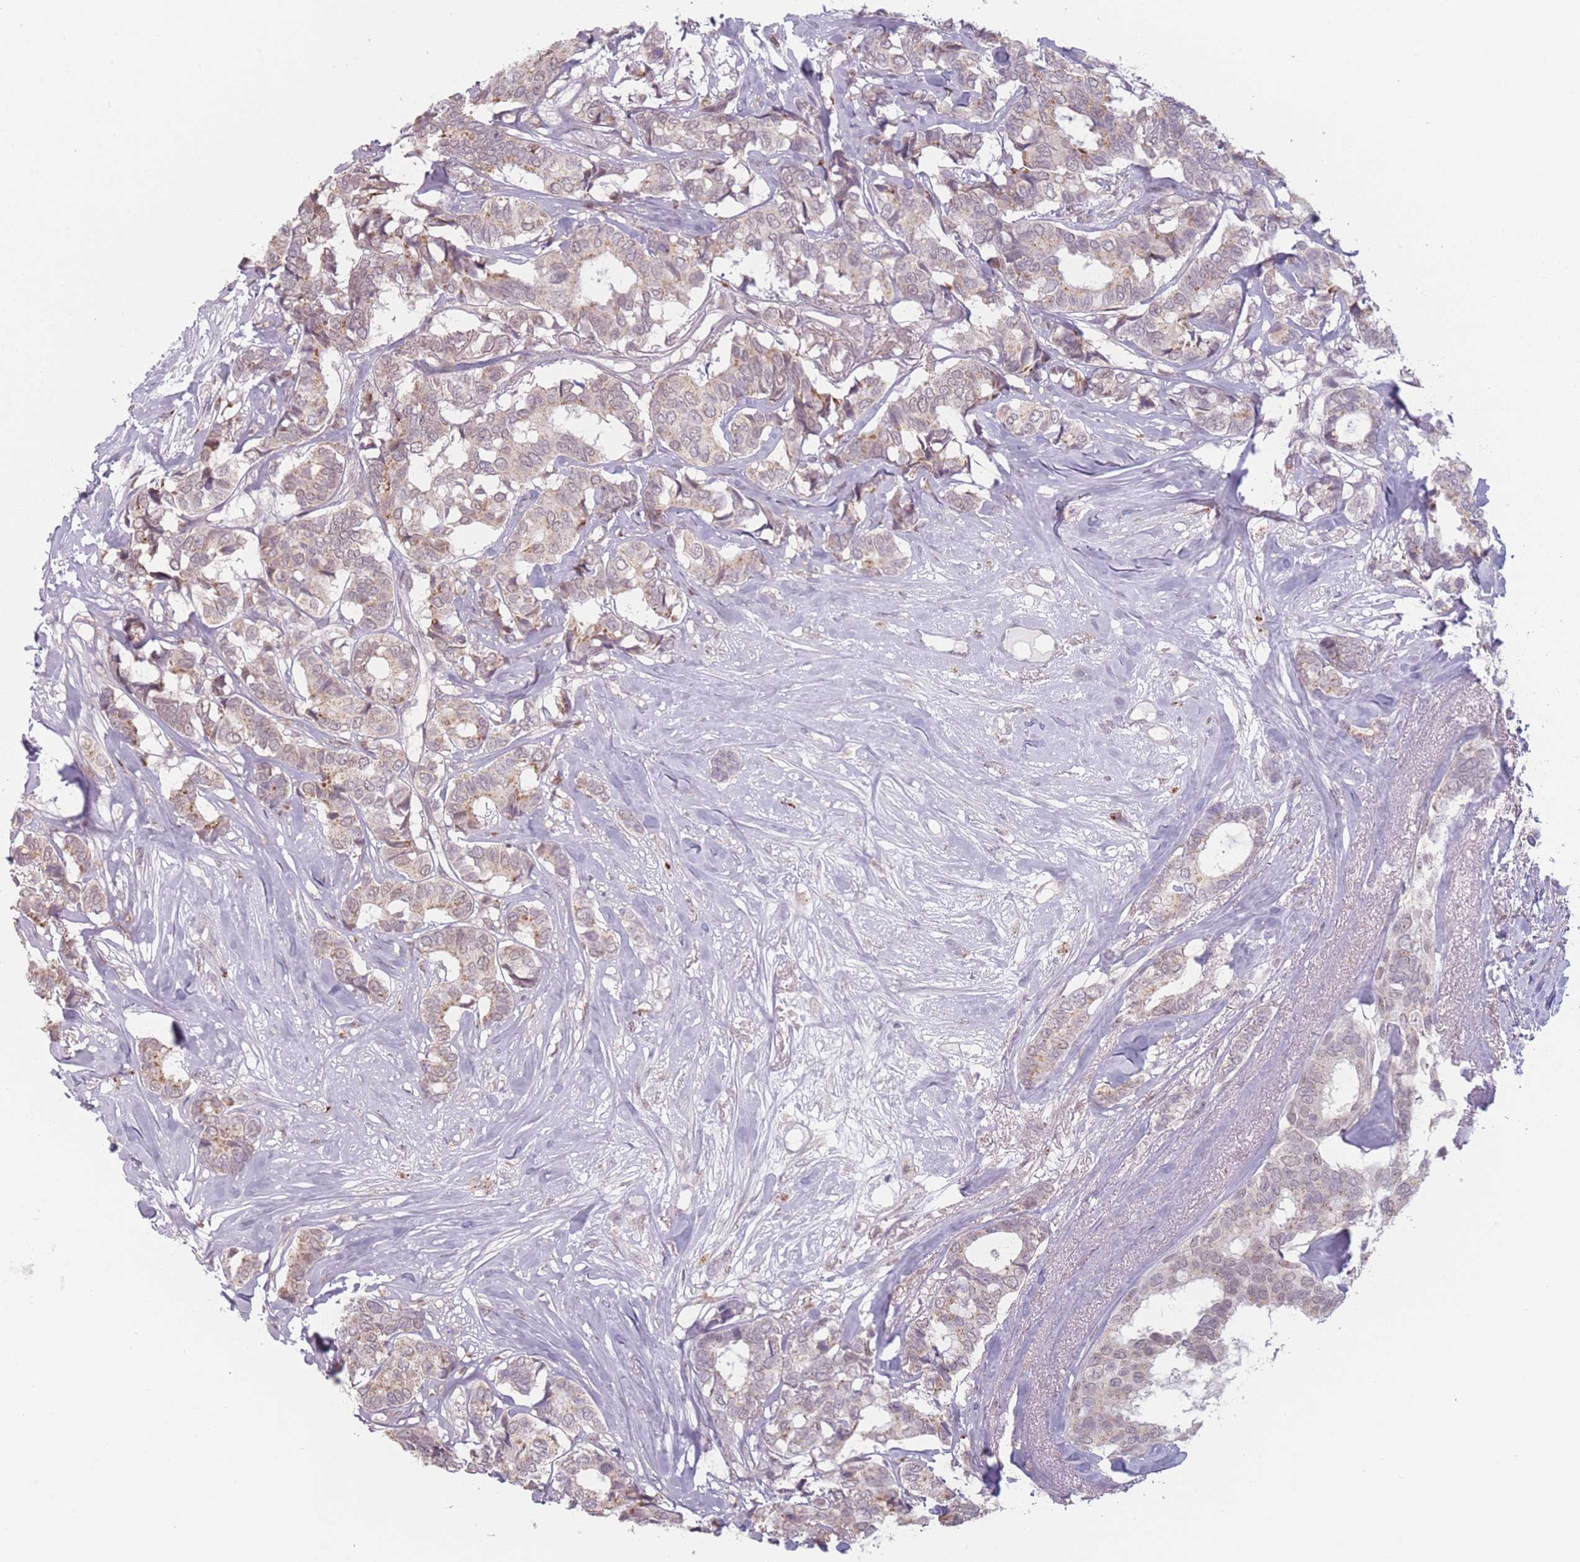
{"staining": {"intensity": "weak", "quantity": "25%-75%", "location": "cytoplasmic/membranous,nuclear"}, "tissue": "breast cancer", "cell_type": "Tumor cells", "image_type": "cancer", "snomed": [{"axis": "morphology", "description": "Duct carcinoma"}, {"axis": "topography", "description": "Breast"}], "caption": "Tumor cells exhibit low levels of weak cytoplasmic/membranous and nuclear positivity in approximately 25%-75% of cells in human infiltrating ductal carcinoma (breast).", "gene": "OR10C1", "patient": {"sex": "female", "age": 87}}